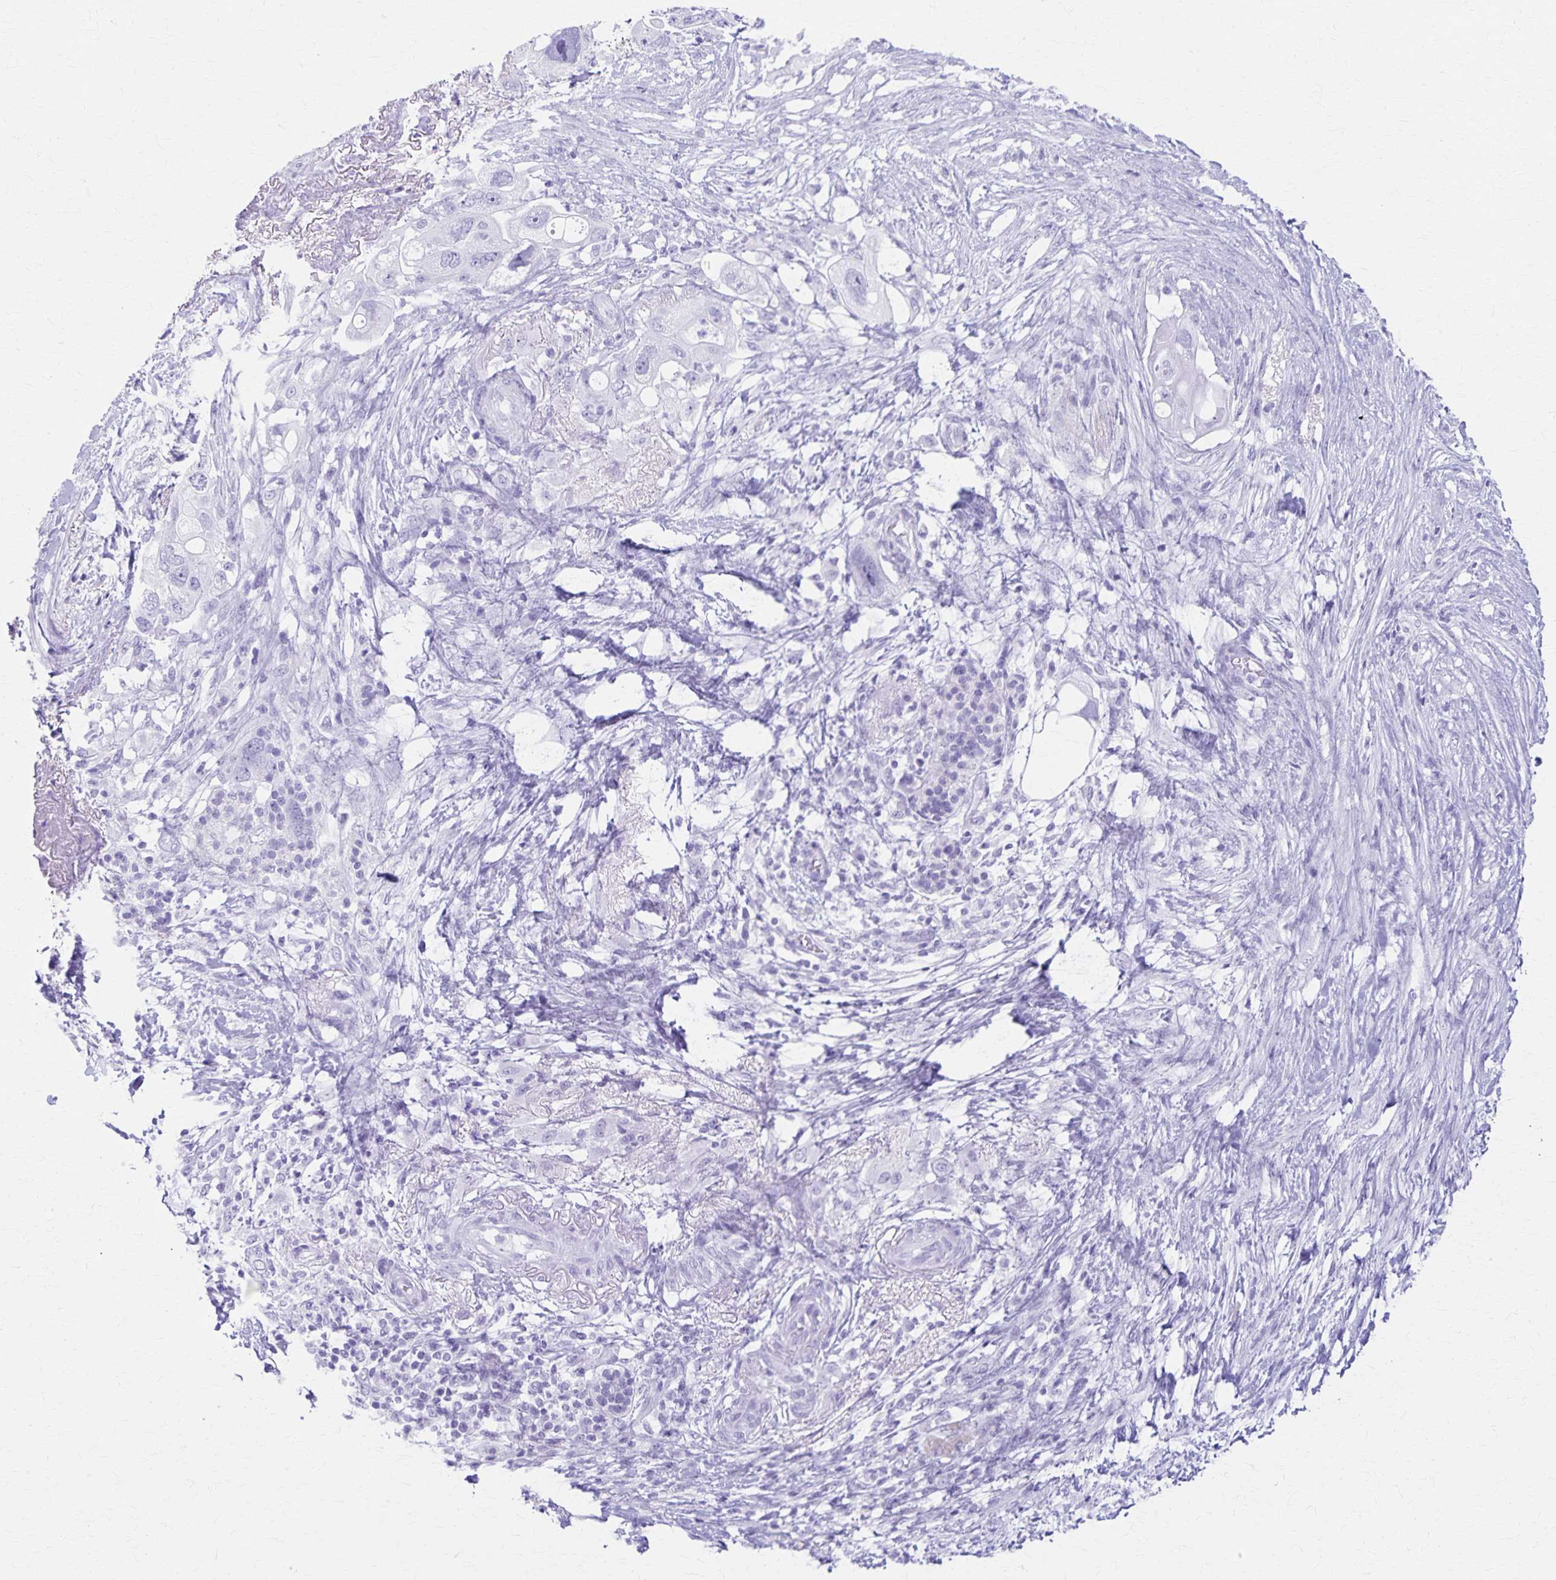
{"staining": {"intensity": "negative", "quantity": "none", "location": "none"}, "tissue": "pancreatic cancer", "cell_type": "Tumor cells", "image_type": "cancer", "snomed": [{"axis": "morphology", "description": "Adenocarcinoma, NOS"}, {"axis": "topography", "description": "Pancreas"}], "caption": "Tumor cells are negative for brown protein staining in pancreatic cancer (adenocarcinoma).", "gene": "DEFA5", "patient": {"sex": "female", "age": 72}}